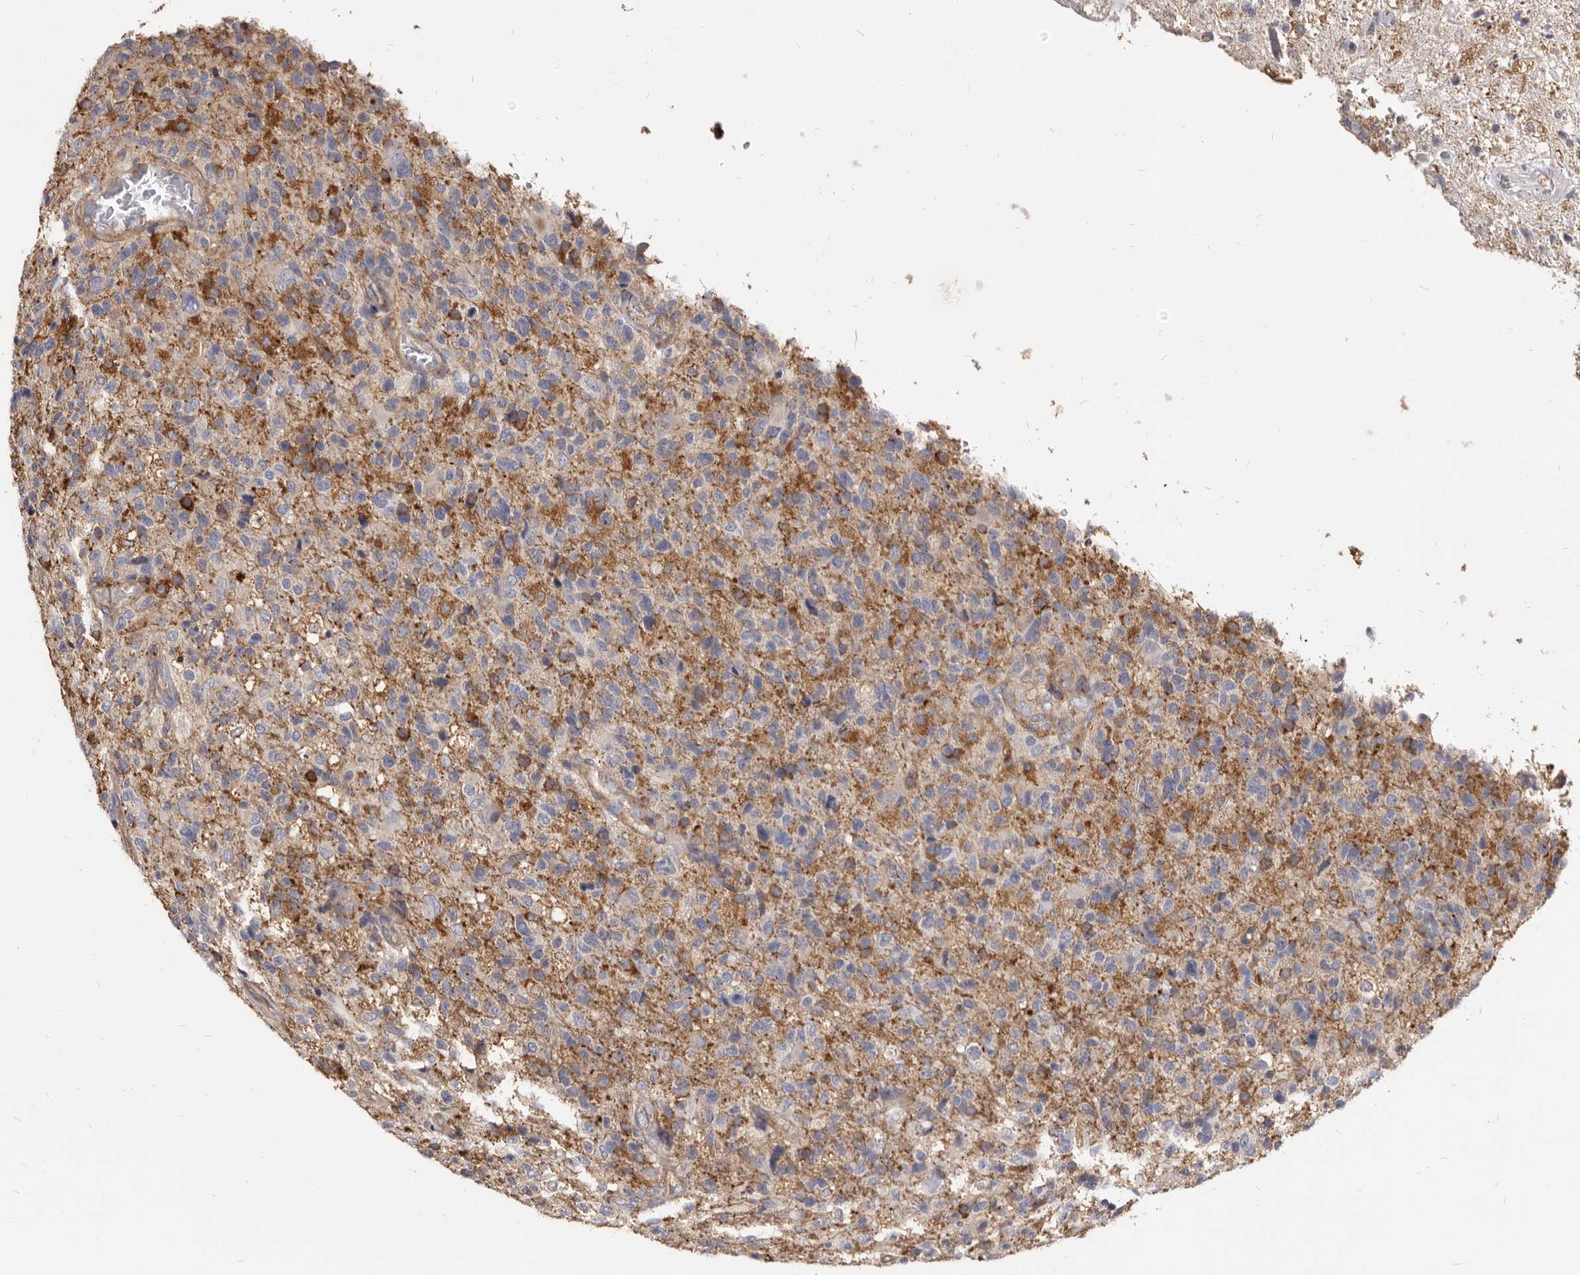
{"staining": {"intensity": "moderate", "quantity": "25%-75%", "location": "cytoplasmic/membranous"}, "tissue": "glioma", "cell_type": "Tumor cells", "image_type": "cancer", "snomed": [{"axis": "morphology", "description": "Glioma, malignant, High grade"}, {"axis": "topography", "description": "Brain"}], "caption": "Malignant glioma (high-grade) tissue reveals moderate cytoplasmic/membranous expression in approximately 25%-75% of tumor cells, visualized by immunohistochemistry. (Brightfield microscopy of DAB IHC at high magnification).", "gene": "TPD52", "patient": {"sex": "male", "age": 72}}